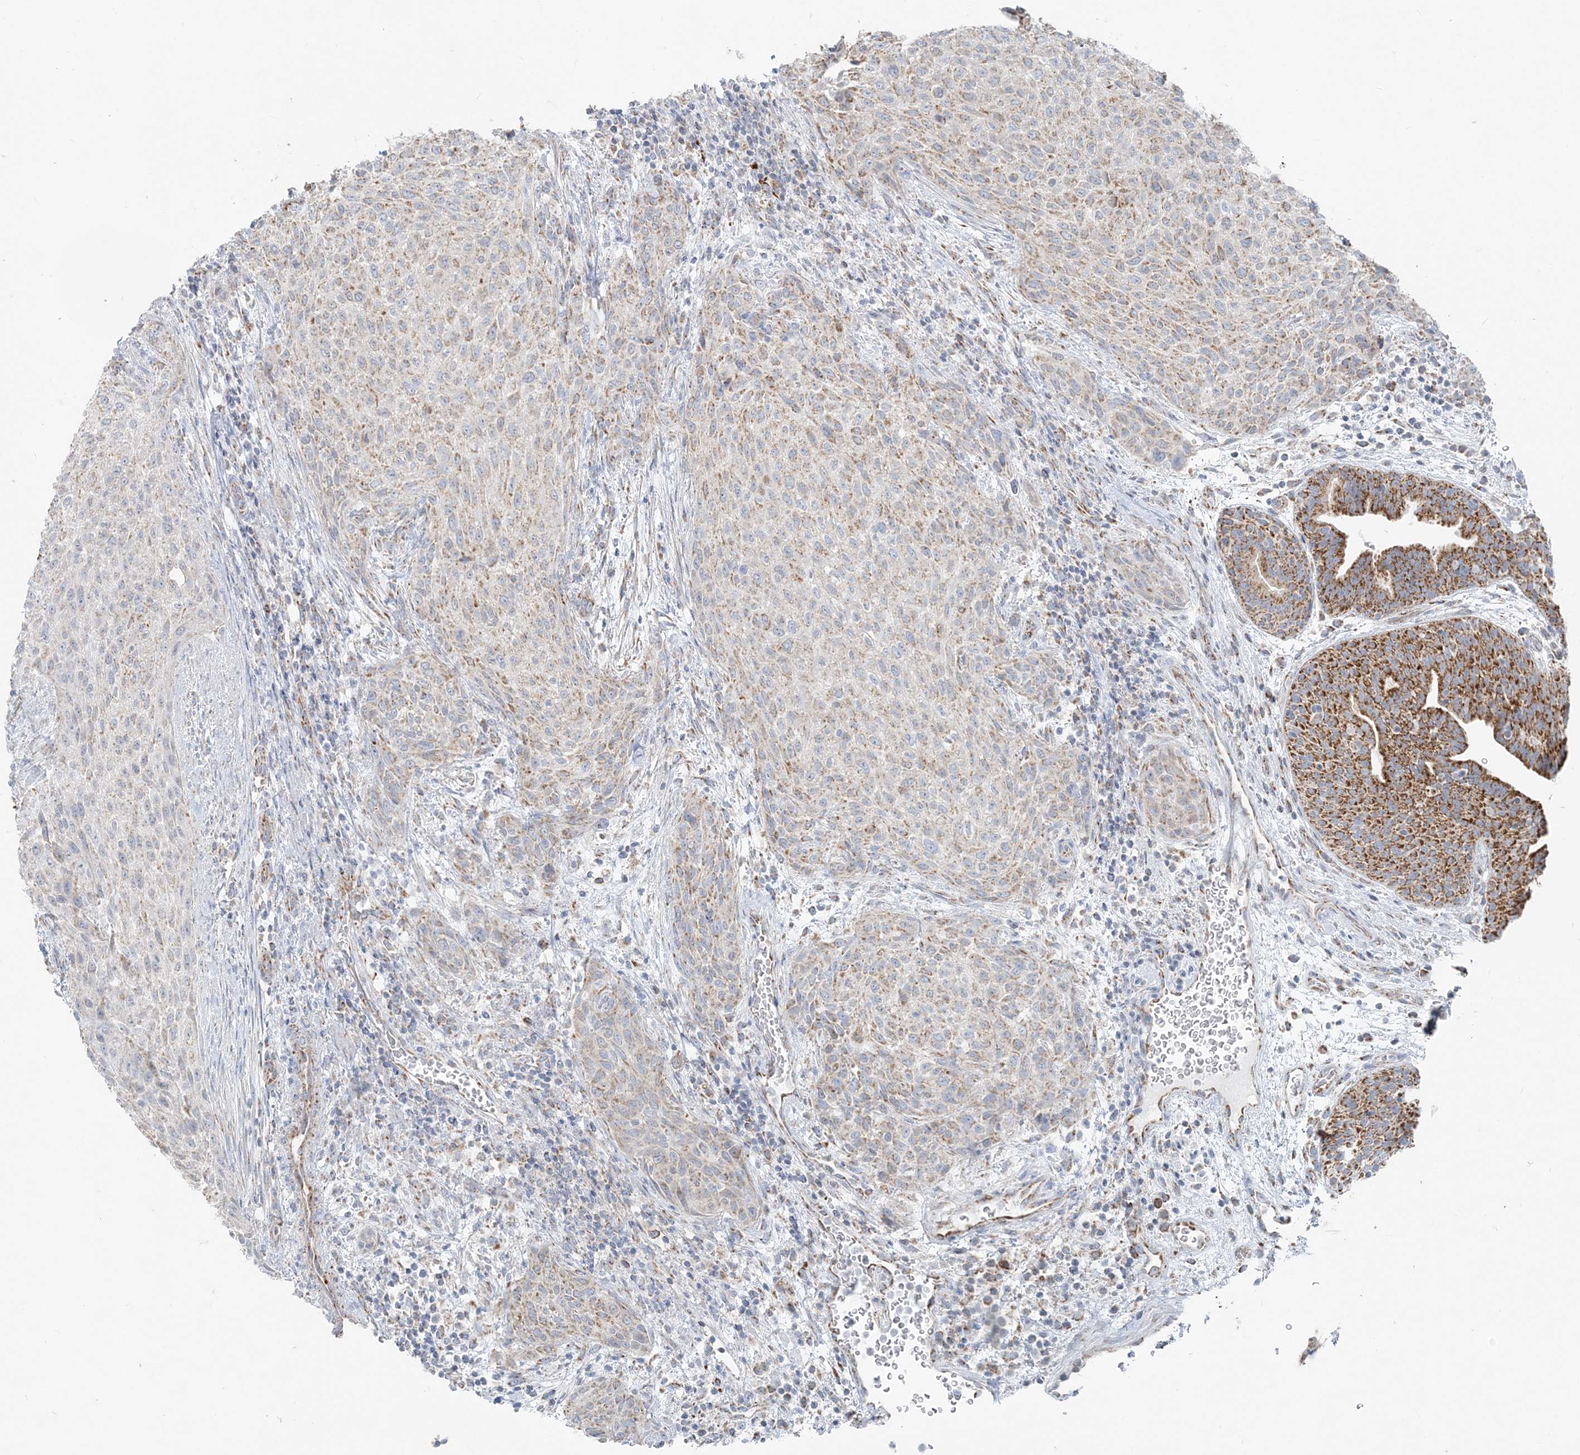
{"staining": {"intensity": "weak", "quantity": "25%-75%", "location": "cytoplasmic/membranous"}, "tissue": "urothelial cancer", "cell_type": "Tumor cells", "image_type": "cancer", "snomed": [{"axis": "morphology", "description": "Urothelial carcinoma, High grade"}, {"axis": "topography", "description": "Urinary bladder"}], "caption": "Urothelial cancer stained with DAB (3,3'-diaminobenzidine) immunohistochemistry exhibits low levels of weak cytoplasmic/membranous staining in approximately 25%-75% of tumor cells.", "gene": "PCCB", "patient": {"sex": "male", "age": 35}}